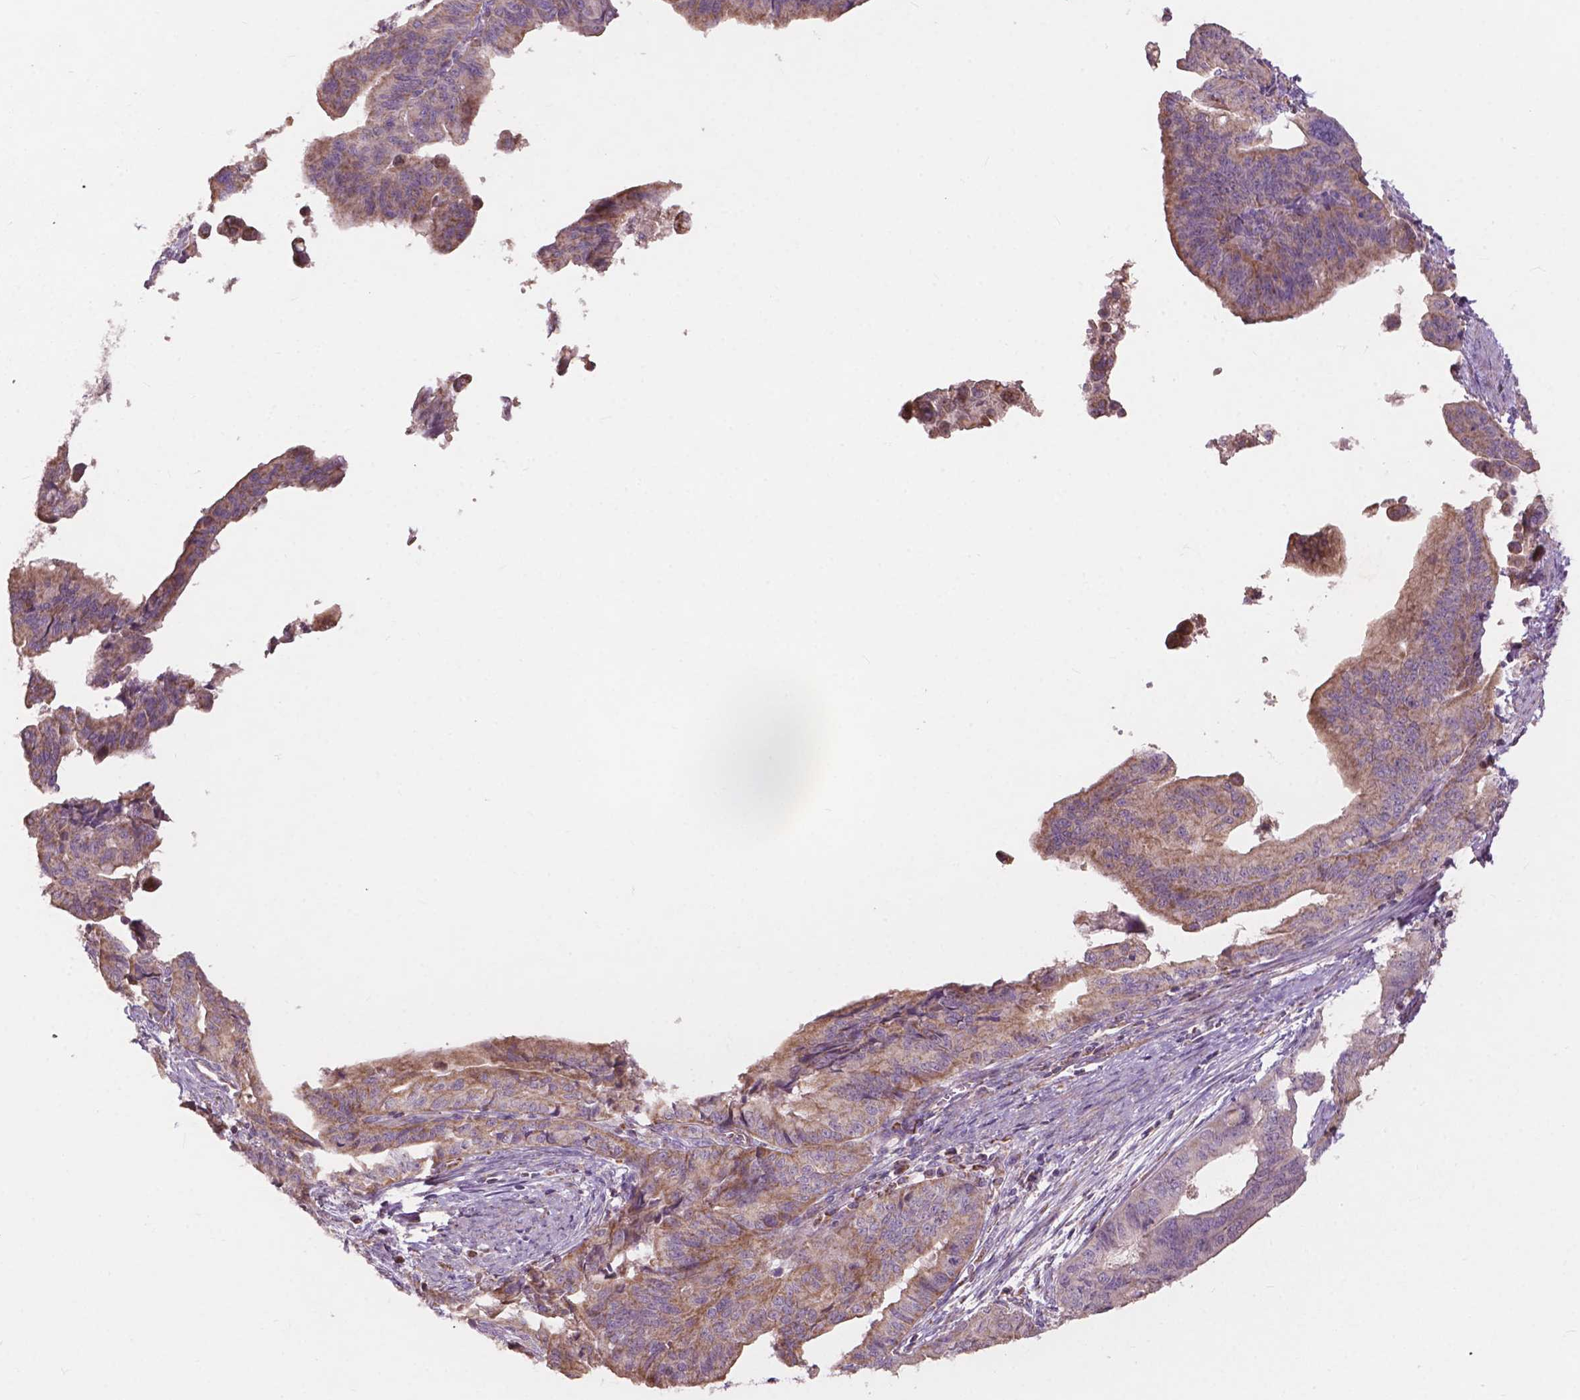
{"staining": {"intensity": "weak", "quantity": ">75%", "location": "cytoplasmic/membranous"}, "tissue": "endometrial cancer", "cell_type": "Tumor cells", "image_type": "cancer", "snomed": [{"axis": "morphology", "description": "Adenocarcinoma, NOS"}, {"axis": "topography", "description": "Endometrium"}], "caption": "Immunohistochemistry (IHC) image of endometrial adenocarcinoma stained for a protein (brown), which exhibits low levels of weak cytoplasmic/membranous positivity in approximately >75% of tumor cells.", "gene": "NDUFA10", "patient": {"sex": "female", "age": 65}}